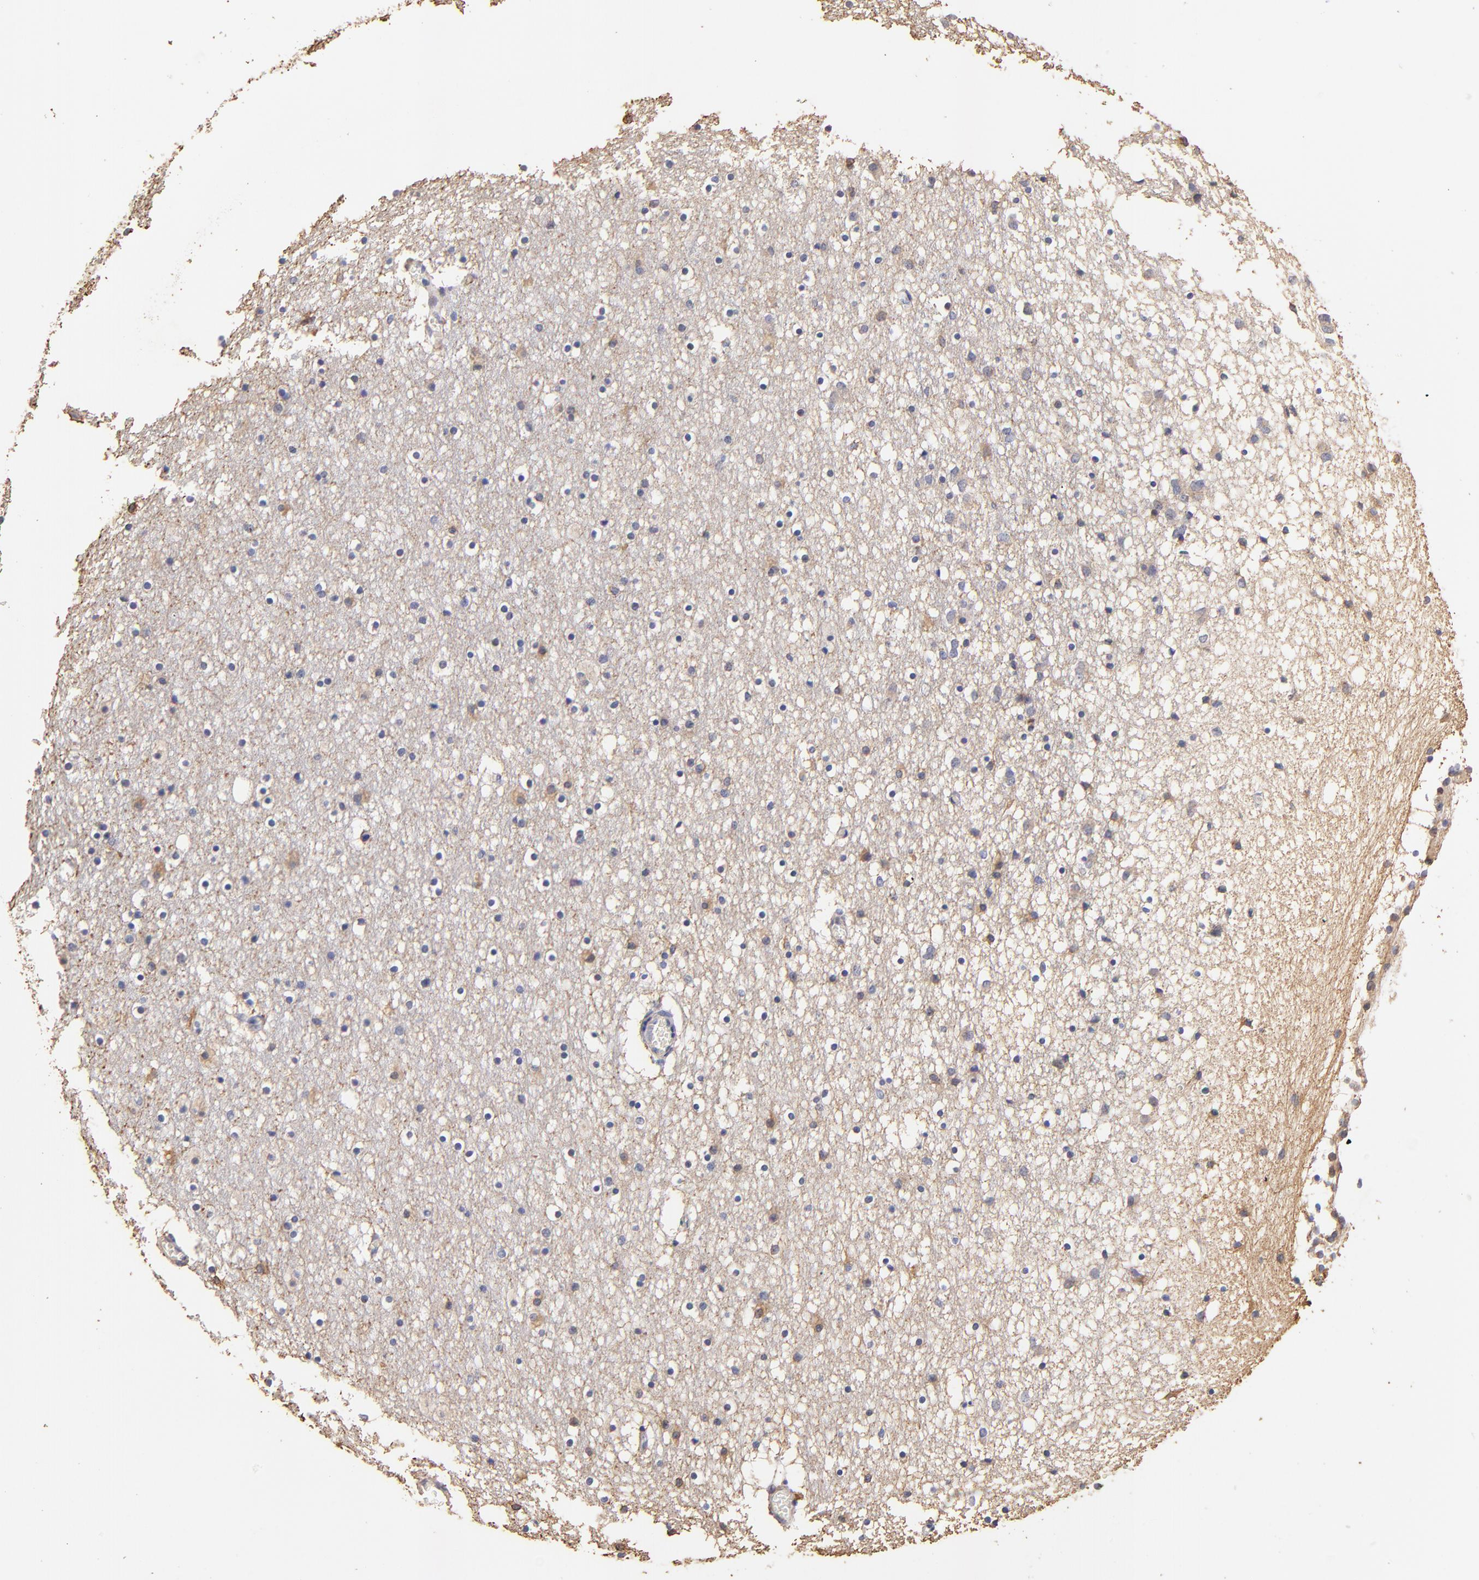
{"staining": {"intensity": "negative", "quantity": "none", "location": "none"}, "tissue": "caudate", "cell_type": "Glial cells", "image_type": "normal", "snomed": [{"axis": "morphology", "description": "Normal tissue, NOS"}, {"axis": "topography", "description": "Lateral ventricle wall"}], "caption": "Caudate stained for a protein using immunohistochemistry reveals no expression glial cells.", "gene": "BBOF1", "patient": {"sex": "male", "age": 45}}